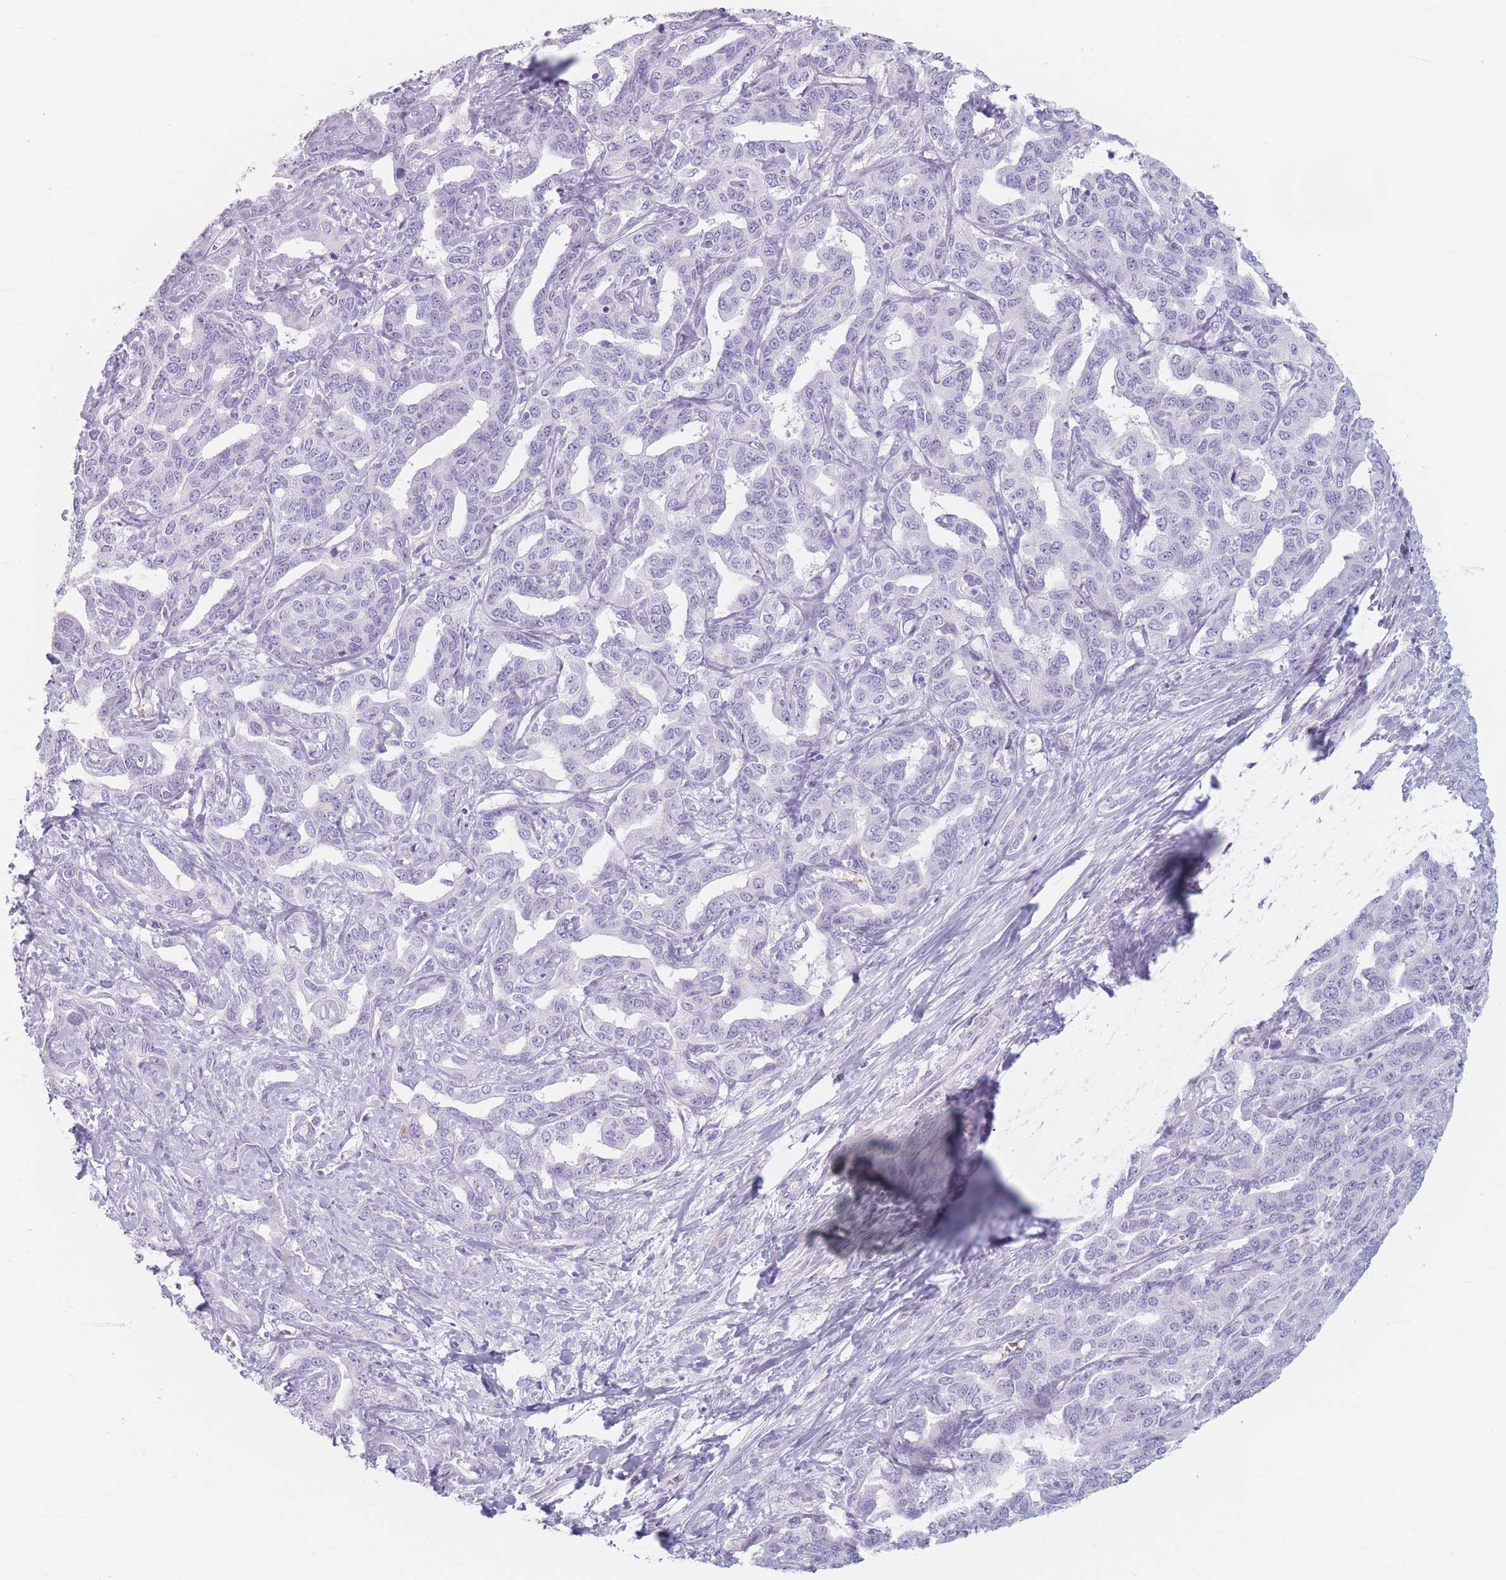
{"staining": {"intensity": "negative", "quantity": "none", "location": "none"}, "tissue": "liver cancer", "cell_type": "Tumor cells", "image_type": "cancer", "snomed": [{"axis": "morphology", "description": "Cholangiocarcinoma"}, {"axis": "topography", "description": "Liver"}], "caption": "This histopathology image is of liver cancer stained with immunohistochemistry (IHC) to label a protein in brown with the nuclei are counter-stained blue. There is no expression in tumor cells.", "gene": "PIGM", "patient": {"sex": "male", "age": 59}}